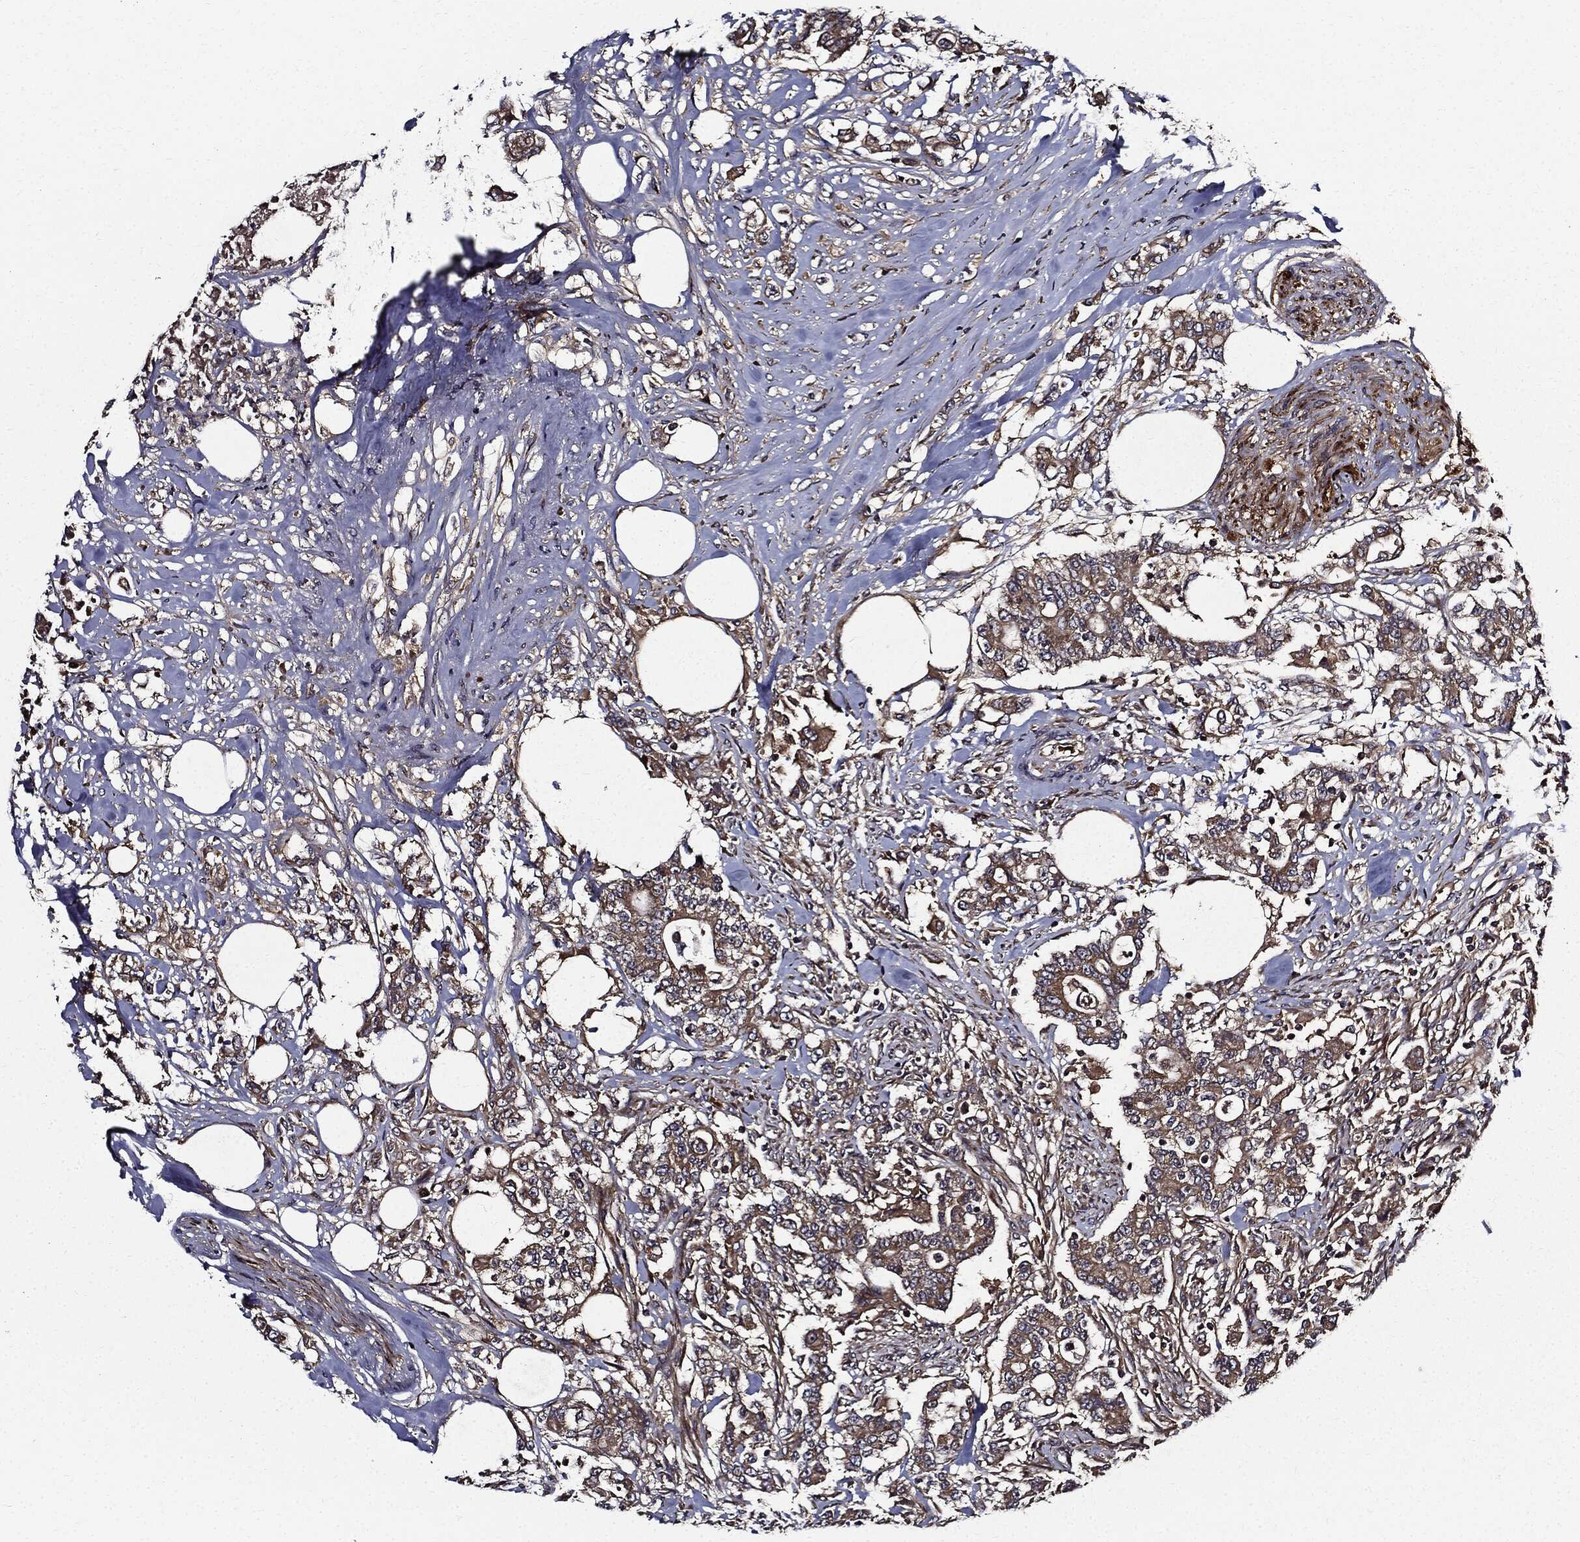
{"staining": {"intensity": "weak", "quantity": ">75%", "location": "cytoplasmic/membranous"}, "tissue": "colorectal cancer", "cell_type": "Tumor cells", "image_type": "cancer", "snomed": [{"axis": "morphology", "description": "Adenocarcinoma, NOS"}, {"axis": "topography", "description": "Colon"}], "caption": "DAB immunohistochemical staining of human colorectal cancer (adenocarcinoma) shows weak cytoplasmic/membranous protein positivity in approximately >75% of tumor cells.", "gene": "HTT", "patient": {"sex": "female", "age": 48}}